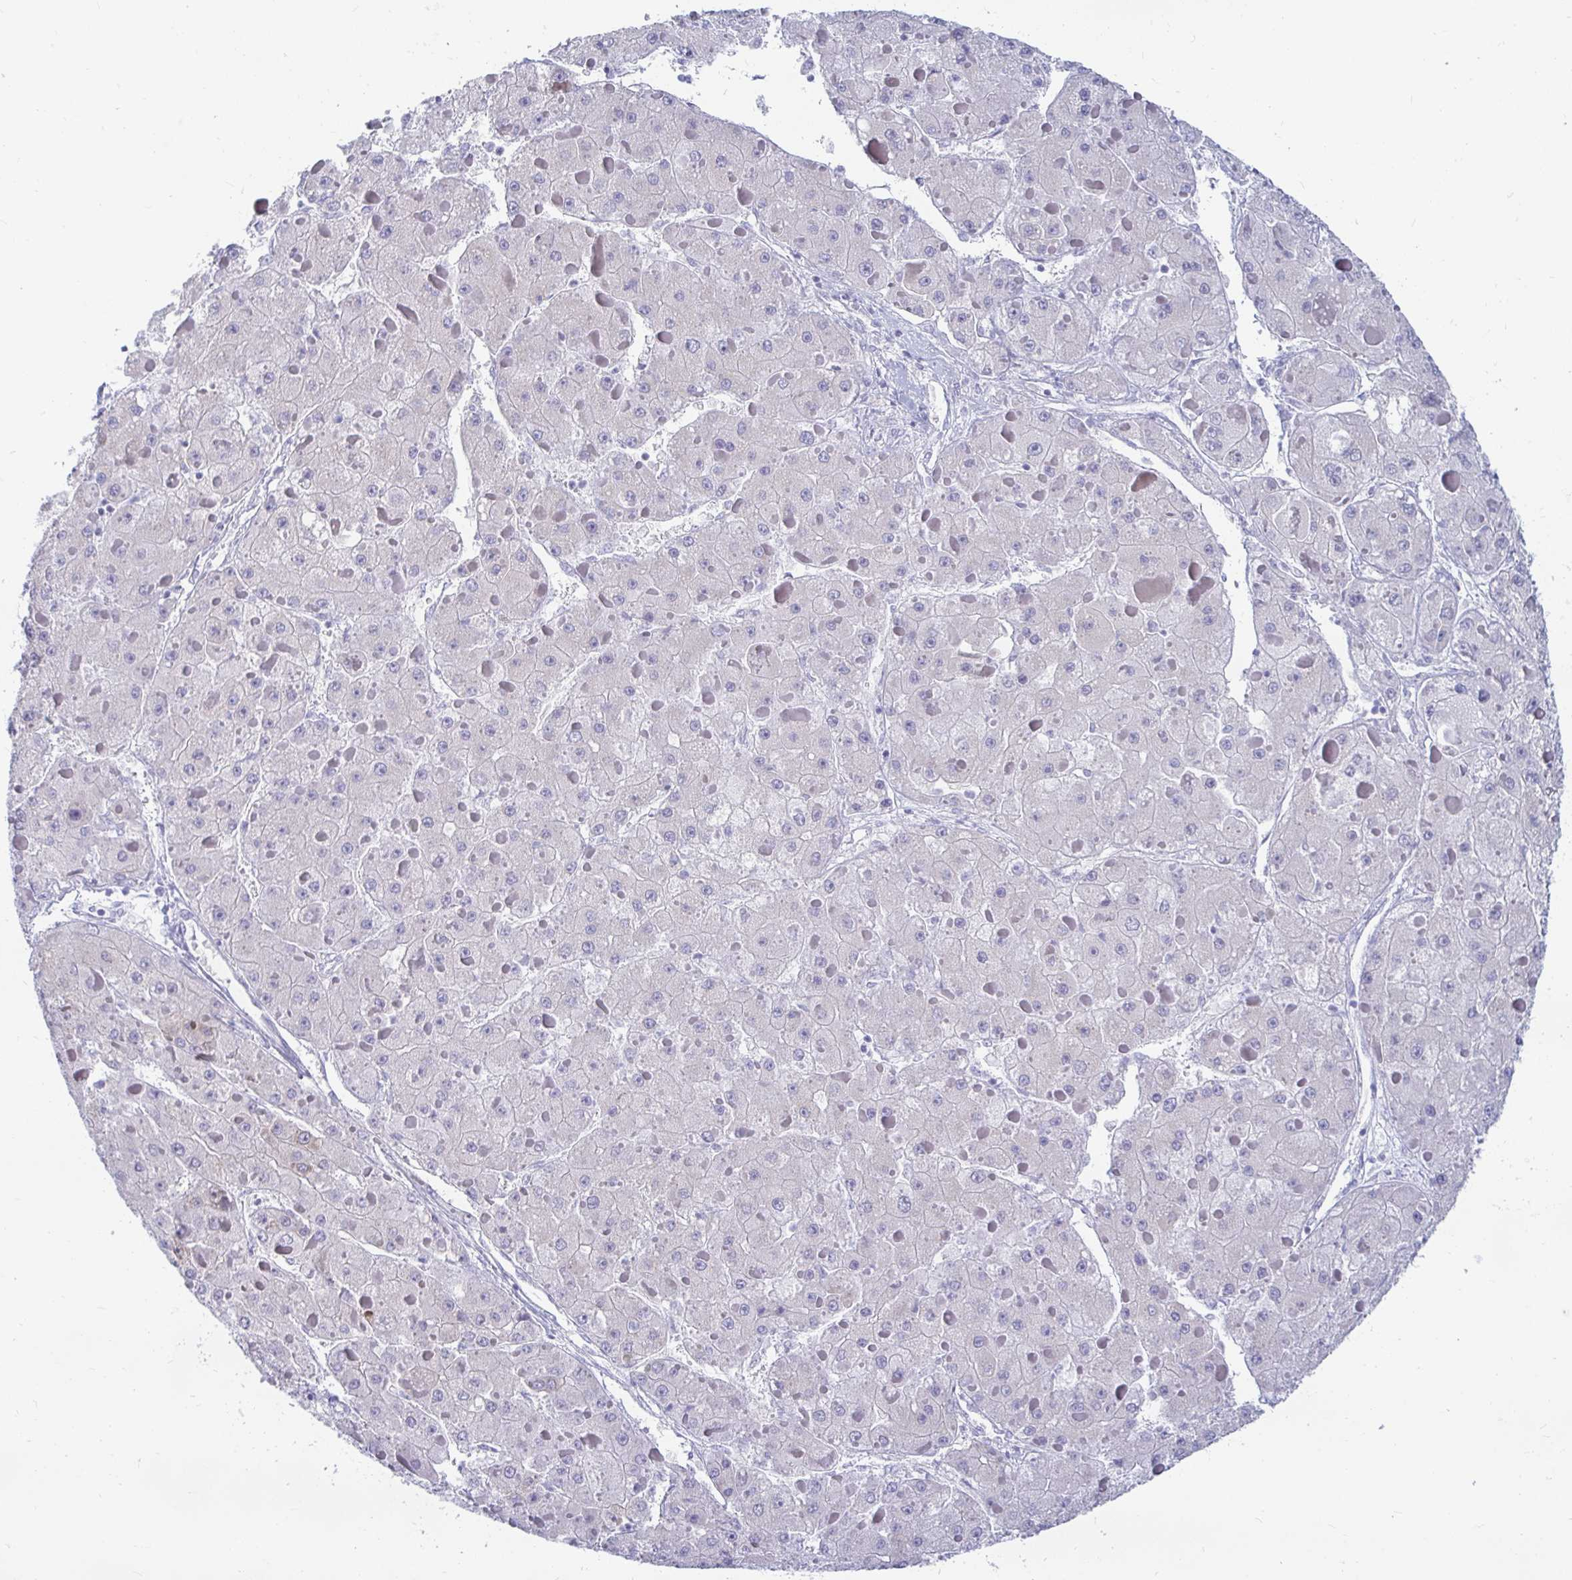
{"staining": {"intensity": "negative", "quantity": "none", "location": "none"}, "tissue": "liver cancer", "cell_type": "Tumor cells", "image_type": "cancer", "snomed": [{"axis": "morphology", "description": "Carcinoma, Hepatocellular, NOS"}, {"axis": "topography", "description": "Liver"}], "caption": "IHC of liver hepatocellular carcinoma shows no positivity in tumor cells. (Stains: DAB (3,3'-diaminobenzidine) IHC with hematoxylin counter stain, Microscopy: brightfield microscopy at high magnification).", "gene": "PEG10", "patient": {"sex": "female", "age": 73}}